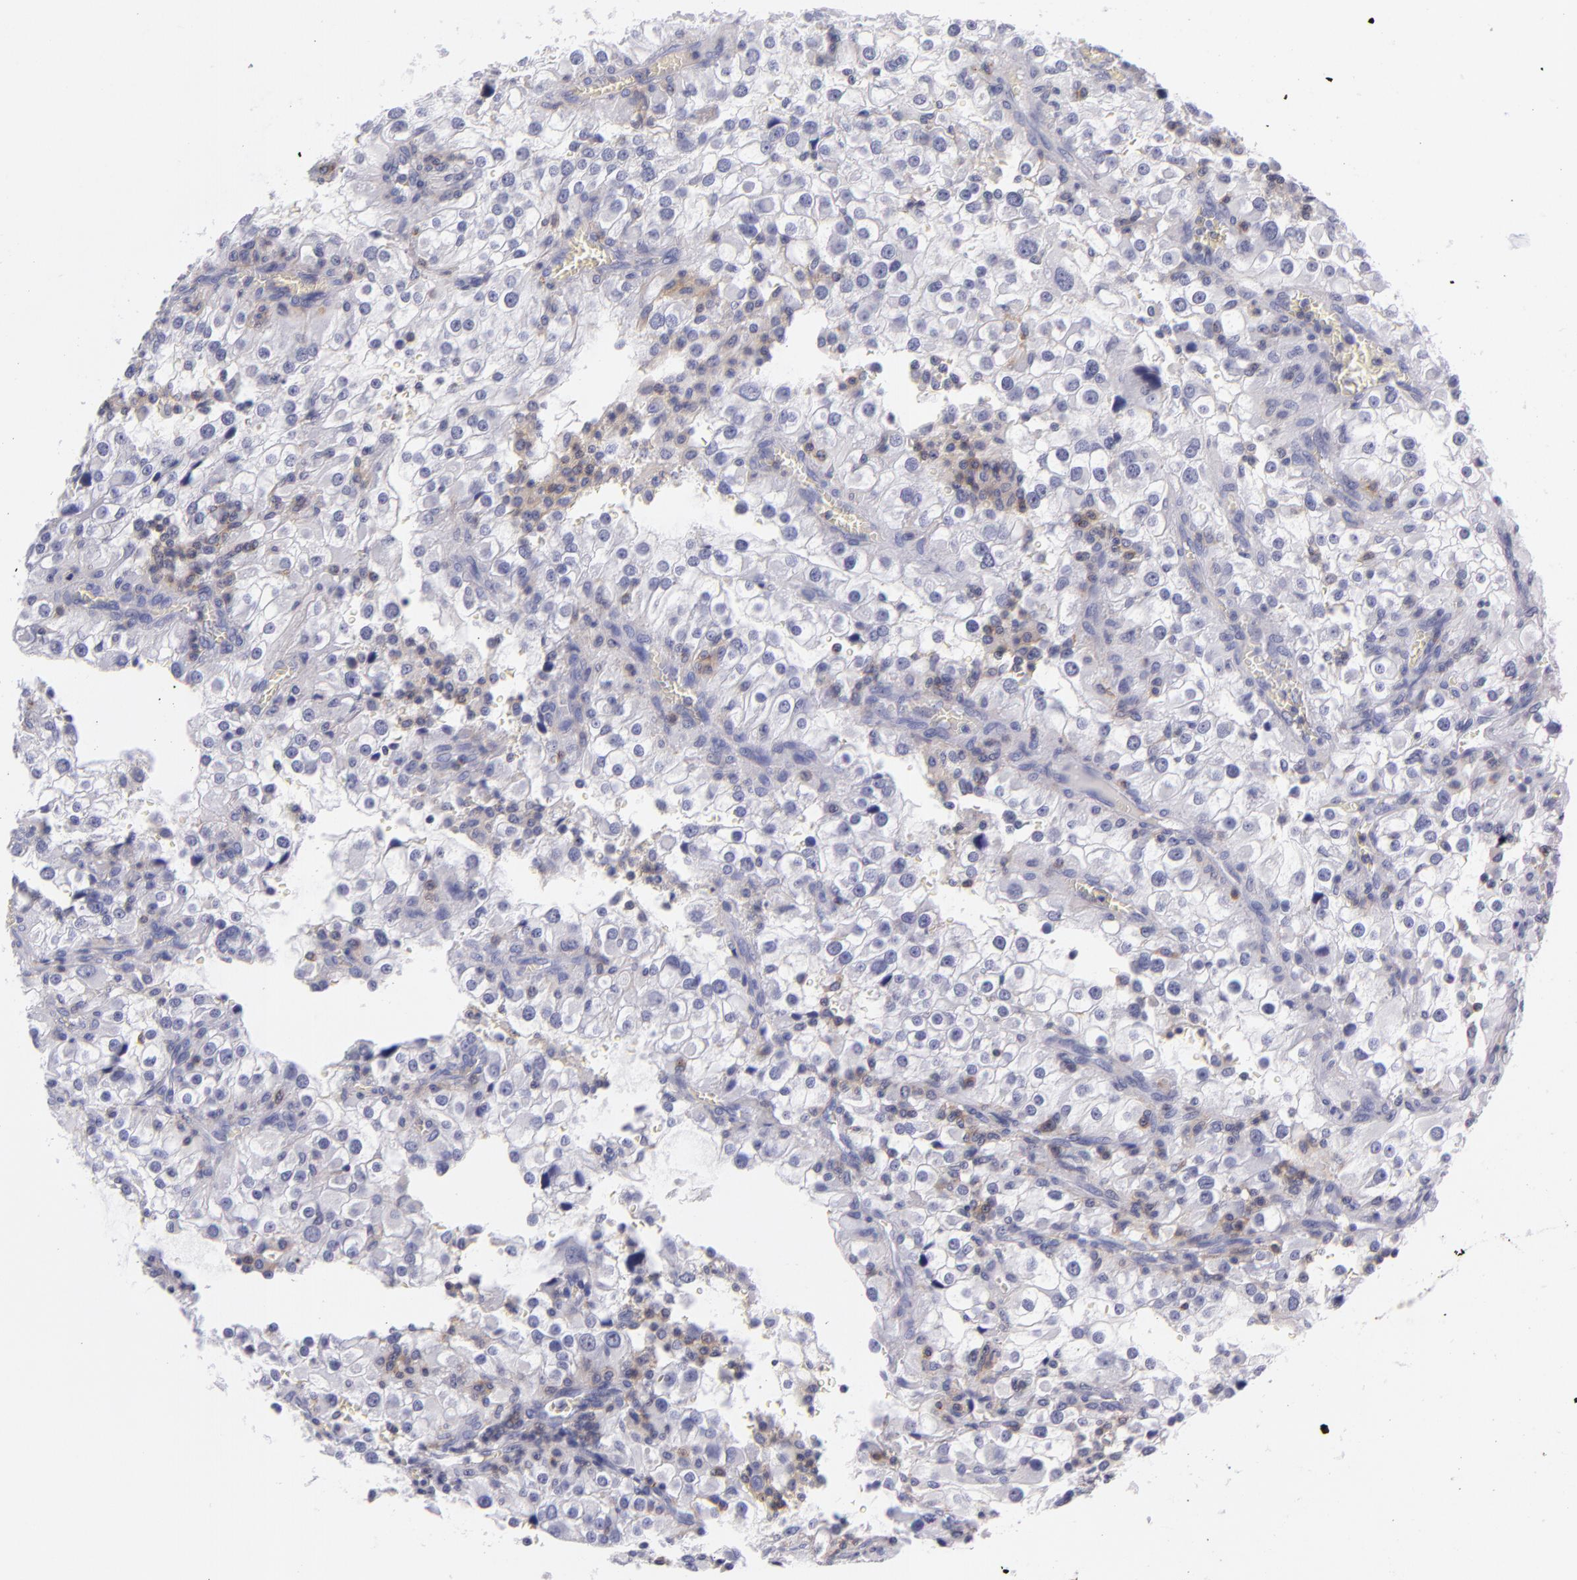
{"staining": {"intensity": "negative", "quantity": "none", "location": "none"}, "tissue": "renal cancer", "cell_type": "Tumor cells", "image_type": "cancer", "snomed": [{"axis": "morphology", "description": "Adenocarcinoma, NOS"}, {"axis": "topography", "description": "Kidney"}], "caption": "The immunohistochemistry image has no significant staining in tumor cells of renal adenocarcinoma tissue. (Stains: DAB immunohistochemistry with hematoxylin counter stain, Microscopy: brightfield microscopy at high magnification).", "gene": "CD48", "patient": {"sex": "female", "age": 52}}